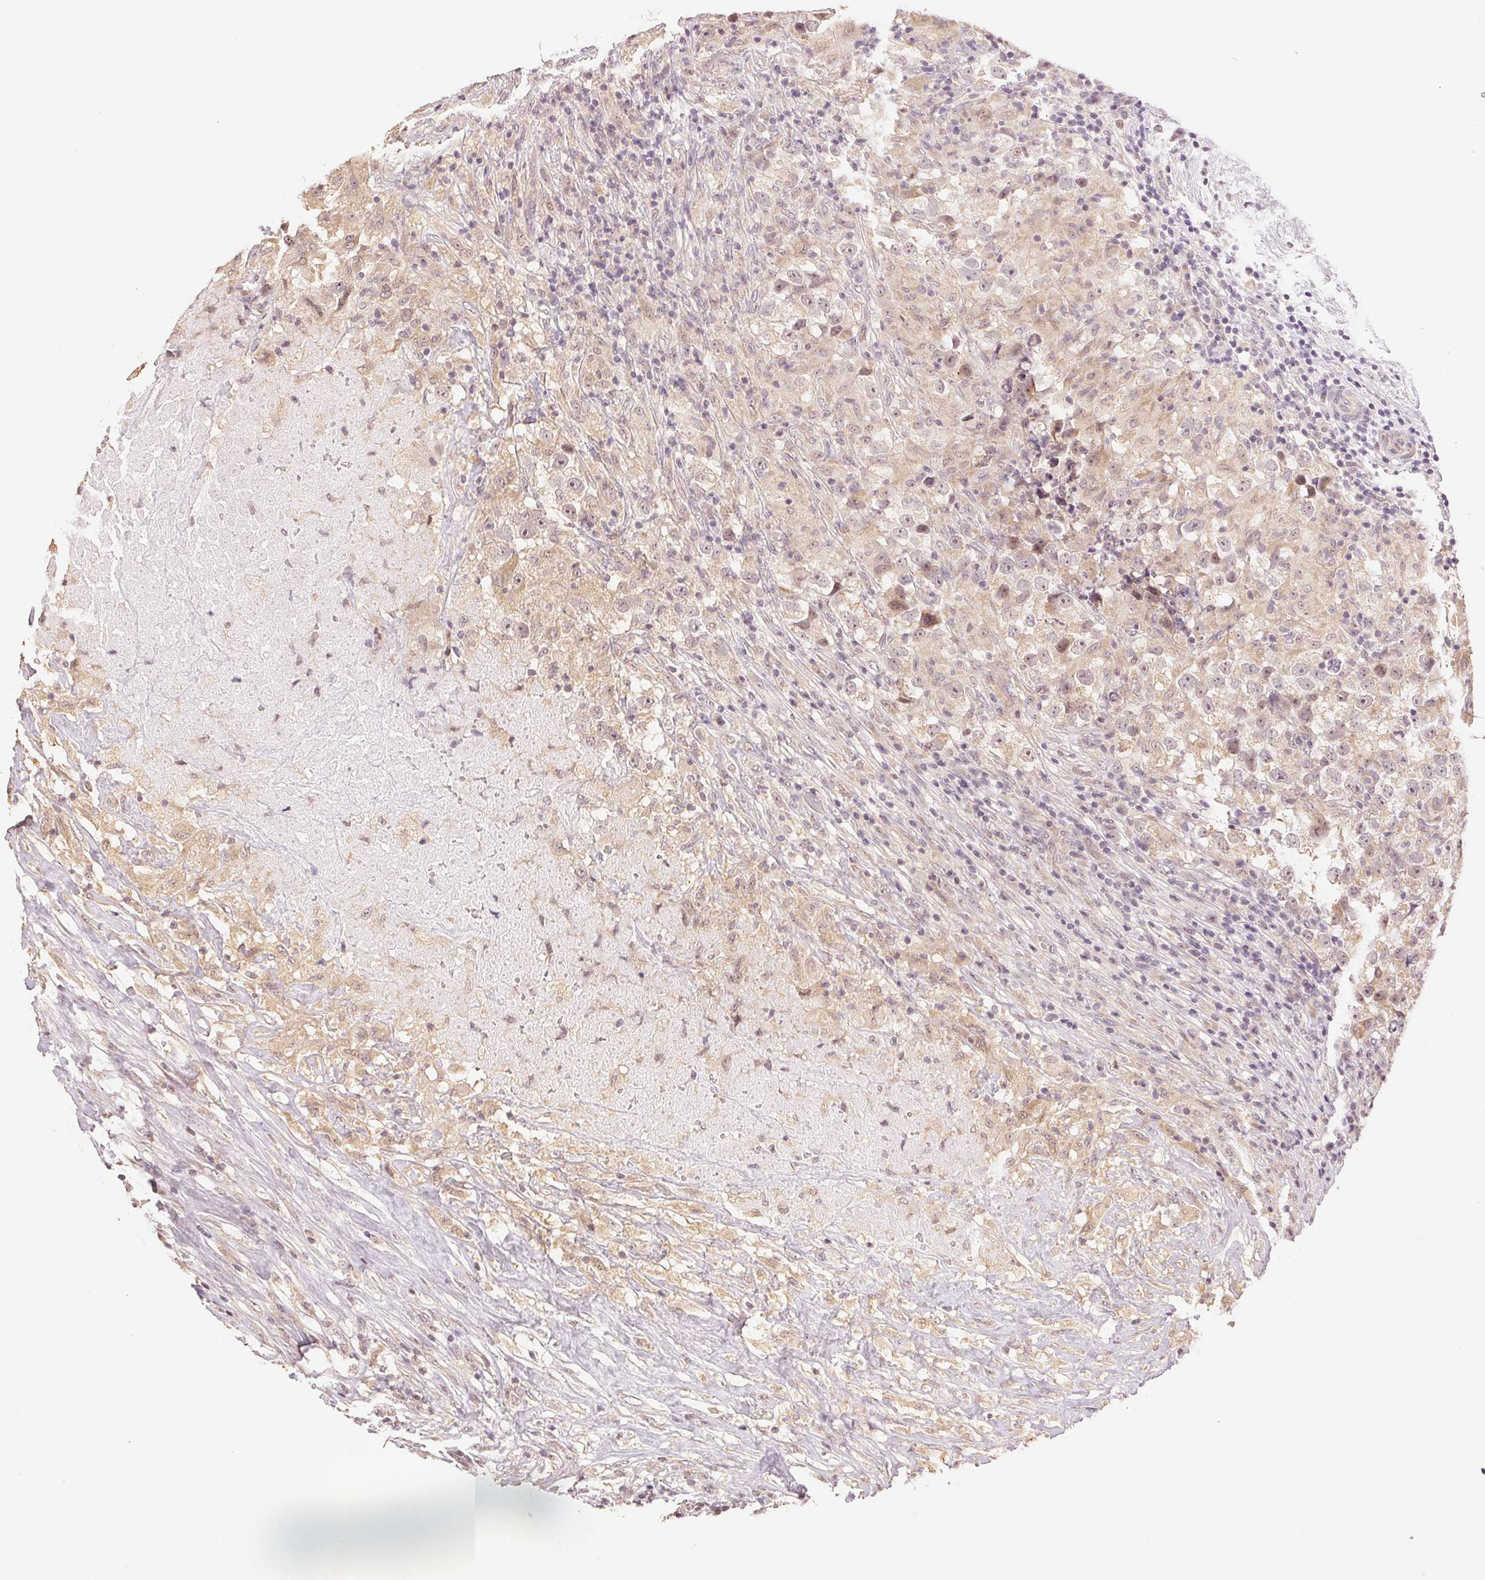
{"staining": {"intensity": "weak", "quantity": ">75%", "location": "cytoplasmic/membranous,nuclear"}, "tissue": "testis cancer", "cell_type": "Tumor cells", "image_type": "cancer", "snomed": [{"axis": "morphology", "description": "Seminoma, NOS"}, {"axis": "topography", "description": "Testis"}], "caption": "Immunohistochemical staining of testis cancer (seminoma) displays weak cytoplasmic/membranous and nuclear protein positivity in approximately >75% of tumor cells.", "gene": "PLCB1", "patient": {"sex": "male", "age": 46}}